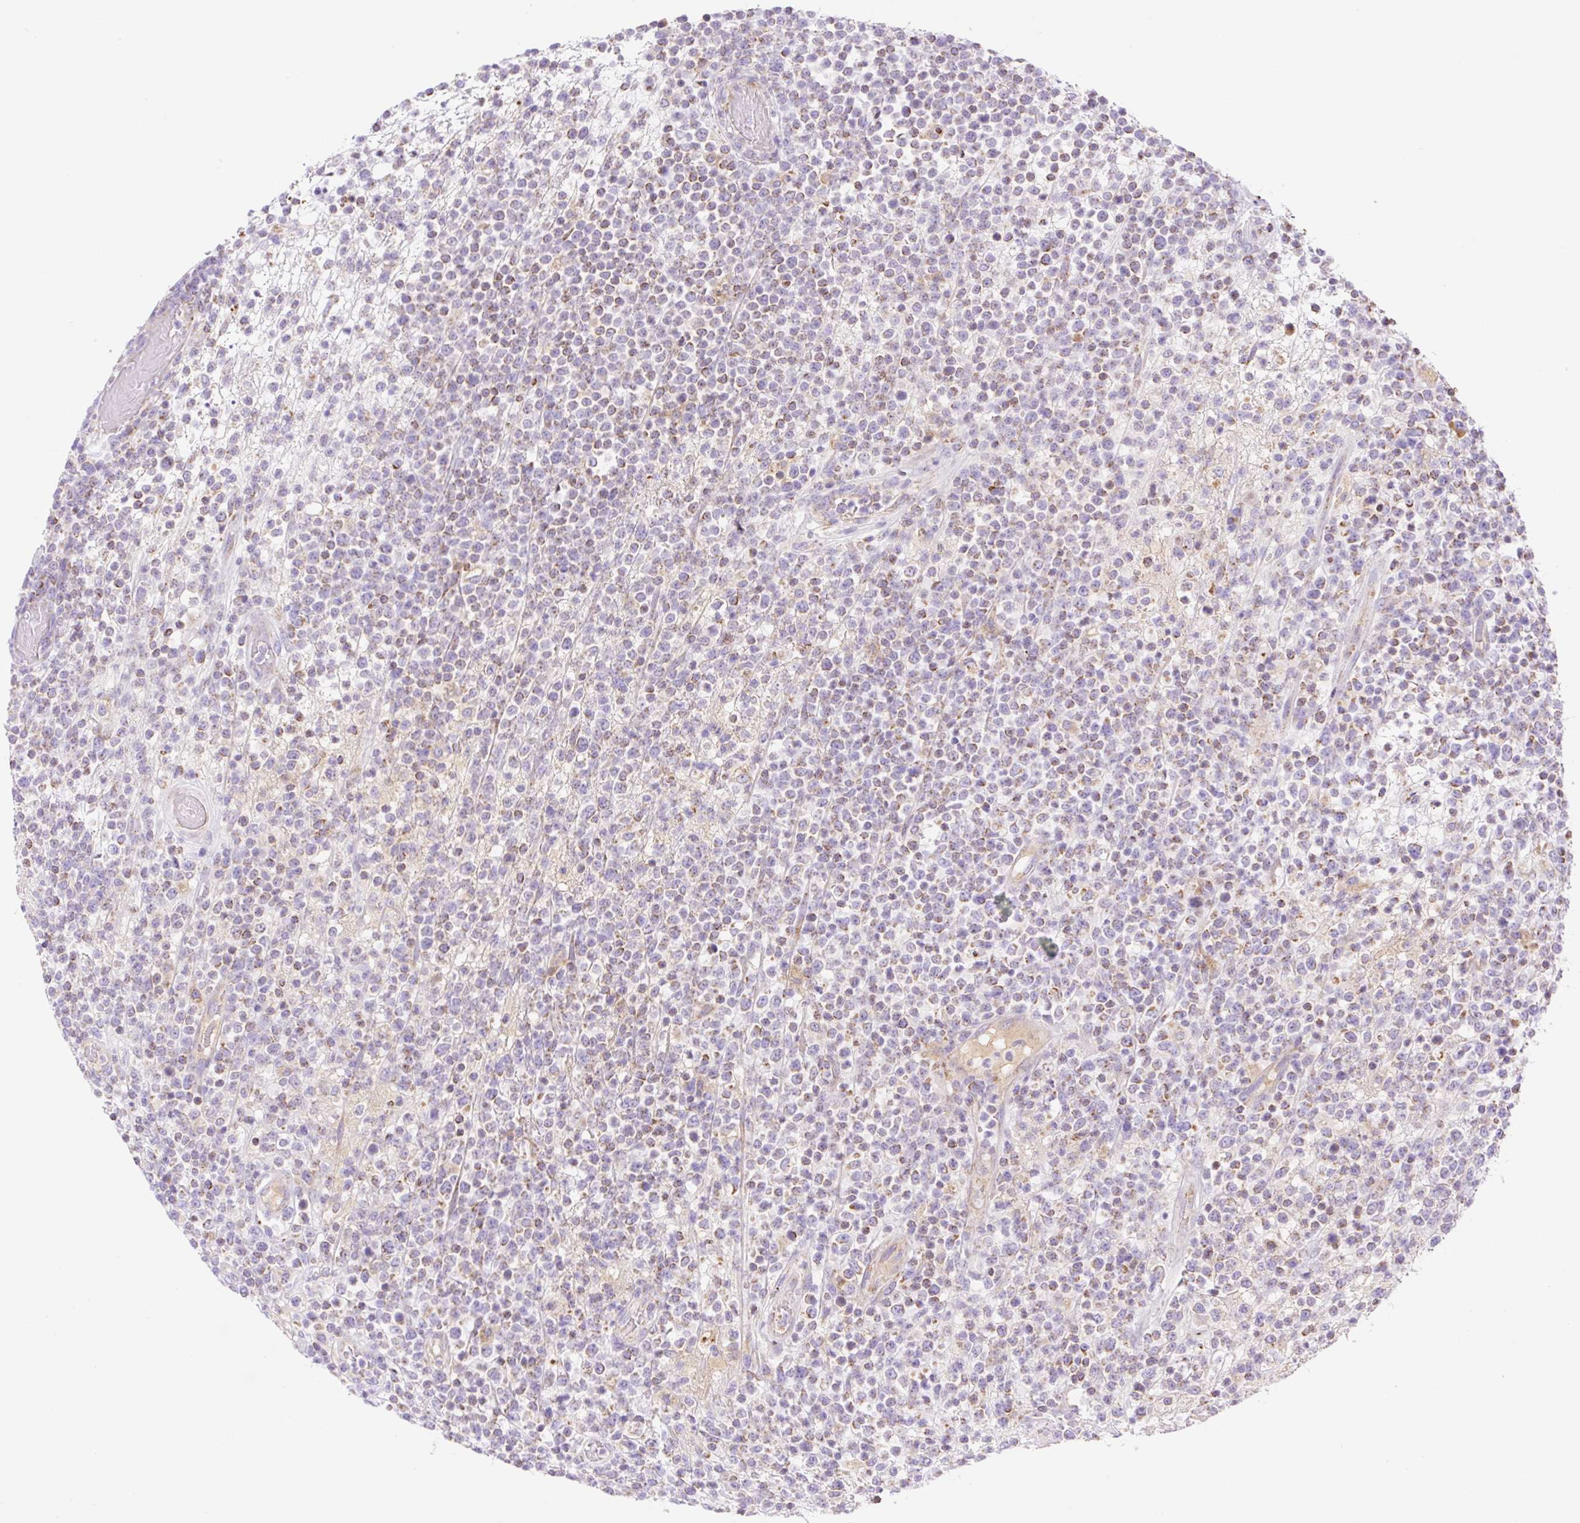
{"staining": {"intensity": "moderate", "quantity": "<25%", "location": "cytoplasmic/membranous"}, "tissue": "lymphoma", "cell_type": "Tumor cells", "image_type": "cancer", "snomed": [{"axis": "morphology", "description": "Malignant lymphoma, non-Hodgkin's type, High grade"}, {"axis": "topography", "description": "Colon"}], "caption": "An image of human lymphoma stained for a protein exhibits moderate cytoplasmic/membranous brown staining in tumor cells.", "gene": "ETNK2", "patient": {"sex": "female", "age": 53}}